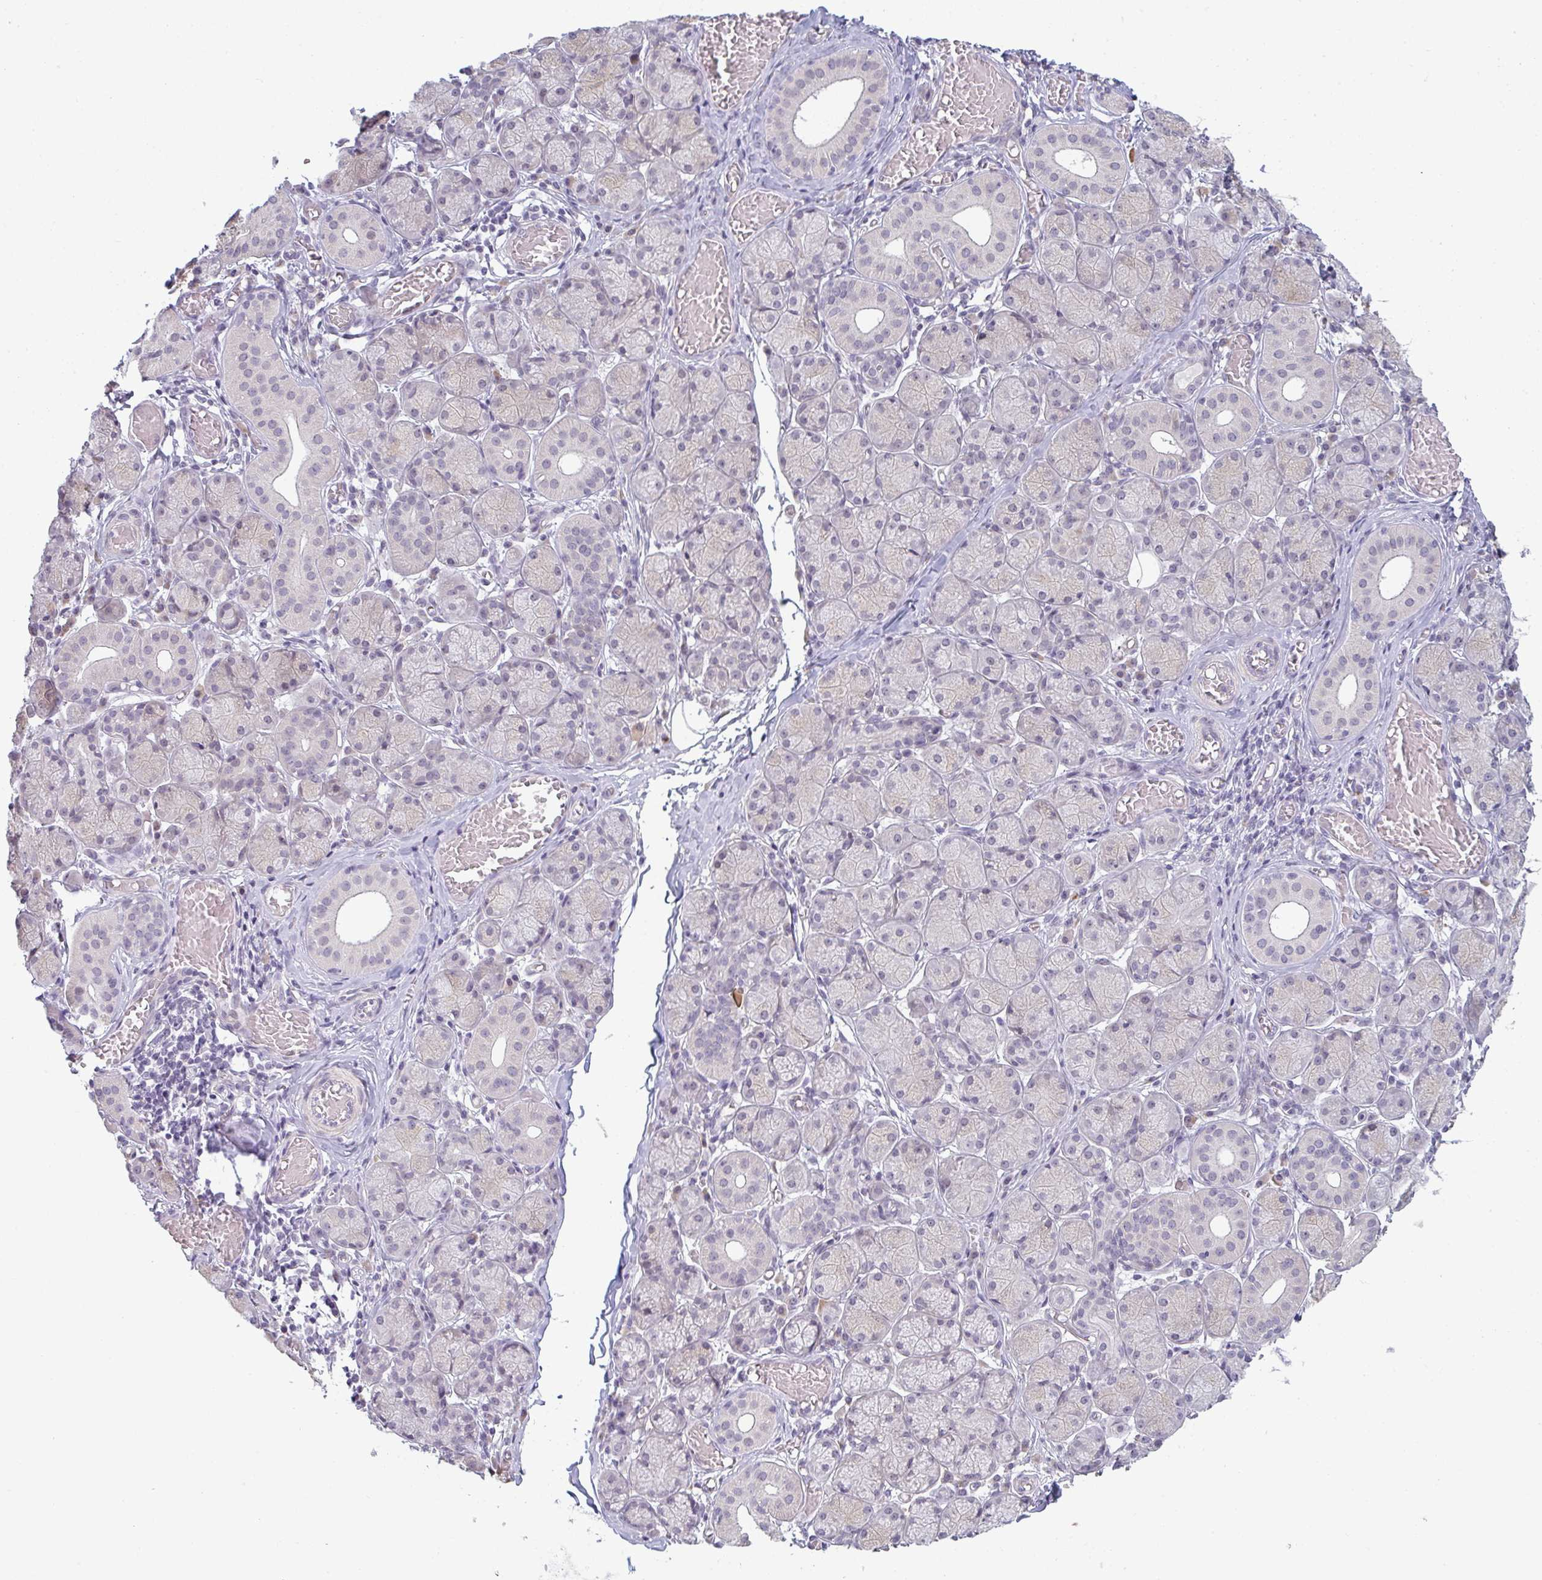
{"staining": {"intensity": "weak", "quantity": "<25%", "location": "nuclear"}, "tissue": "salivary gland", "cell_type": "Glandular cells", "image_type": "normal", "snomed": [{"axis": "morphology", "description": "Normal tissue, NOS"}, {"axis": "topography", "description": "Salivary gland"}], "caption": "Benign salivary gland was stained to show a protein in brown. There is no significant expression in glandular cells. (DAB immunohistochemistry (IHC) with hematoxylin counter stain).", "gene": "TEX33", "patient": {"sex": "female", "age": 24}}